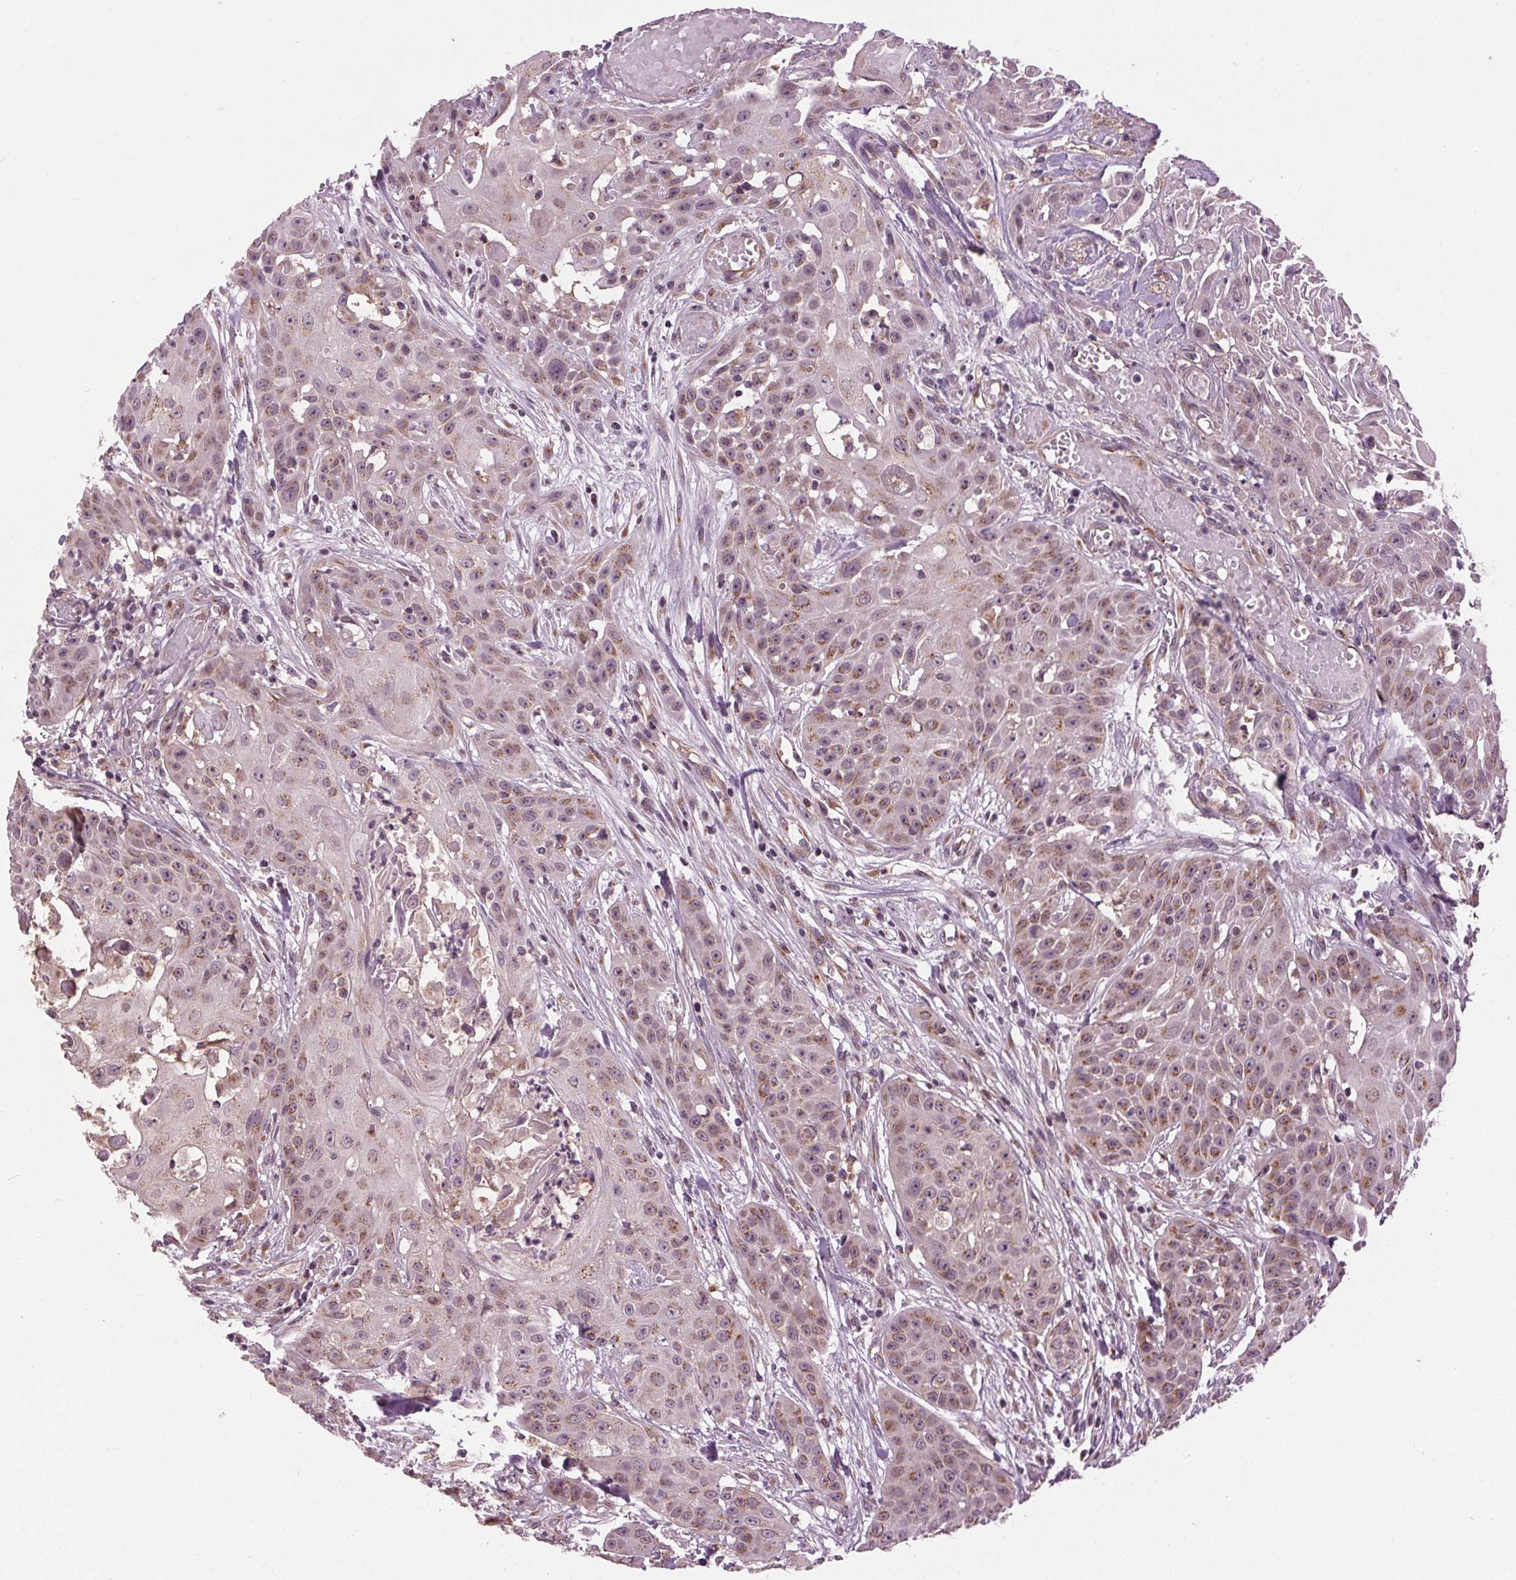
{"staining": {"intensity": "weak", "quantity": "25%-75%", "location": "cytoplasmic/membranous,nuclear"}, "tissue": "head and neck cancer", "cell_type": "Tumor cells", "image_type": "cancer", "snomed": [{"axis": "morphology", "description": "Squamous cell carcinoma, NOS"}, {"axis": "topography", "description": "Oral tissue"}, {"axis": "topography", "description": "Head-Neck"}], "caption": "About 25%-75% of tumor cells in head and neck squamous cell carcinoma exhibit weak cytoplasmic/membranous and nuclear protein positivity as visualized by brown immunohistochemical staining.", "gene": "BSDC1", "patient": {"sex": "female", "age": 55}}